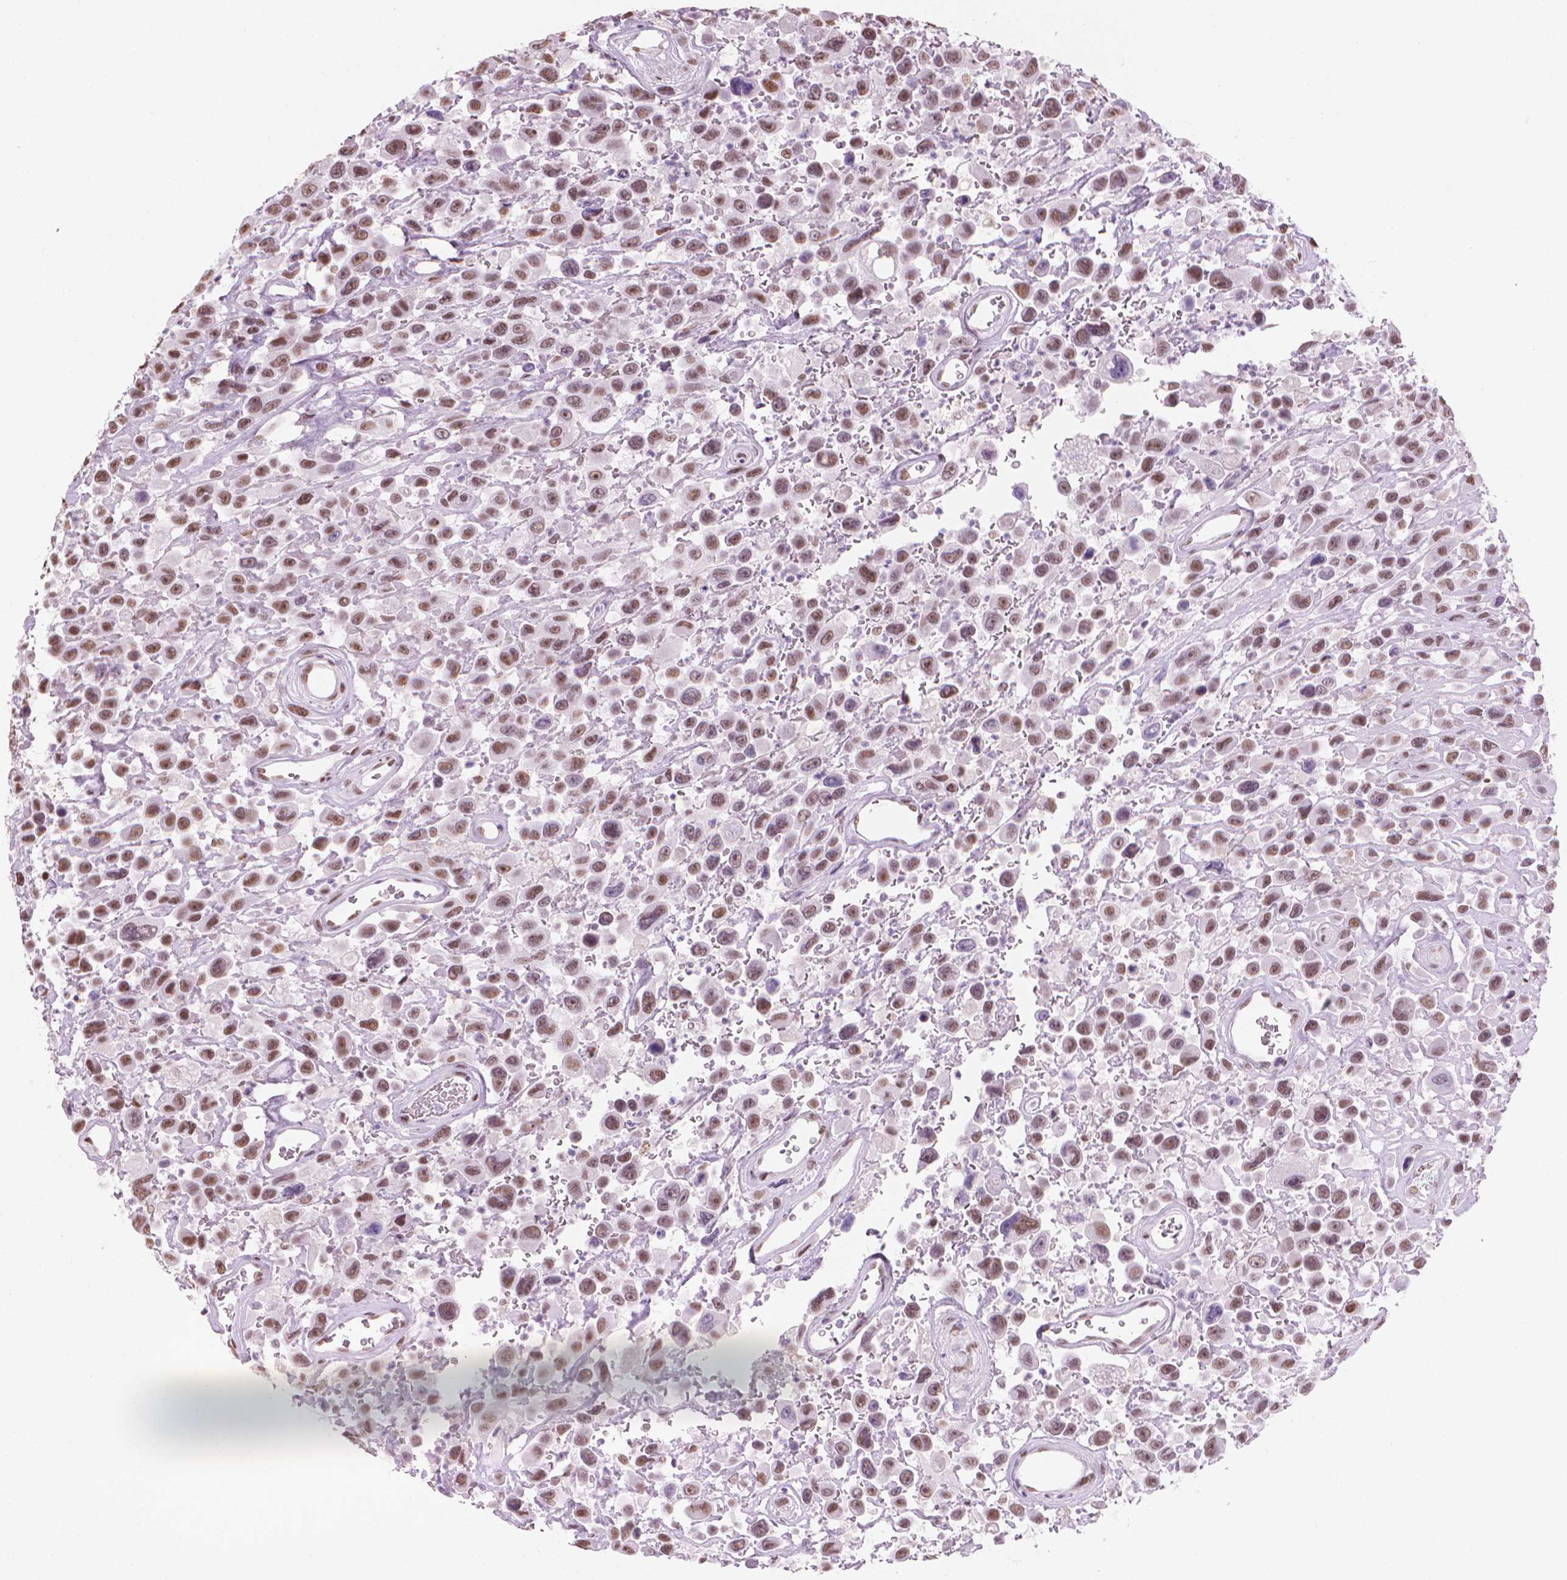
{"staining": {"intensity": "moderate", "quantity": ">75%", "location": "nuclear"}, "tissue": "urothelial cancer", "cell_type": "Tumor cells", "image_type": "cancer", "snomed": [{"axis": "morphology", "description": "Urothelial carcinoma, High grade"}, {"axis": "topography", "description": "Urinary bladder"}], "caption": "Urothelial cancer was stained to show a protein in brown. There is medium levels of moderate nuclear staining in approximately >75% of tumor cells. The staining is performed using DAB brown chromogen to label protein expression. The nuclei are counter-stained blue using hematoxylin.", "gene": "PIAS2", "patient": {"sex": "male", "age": 53}}